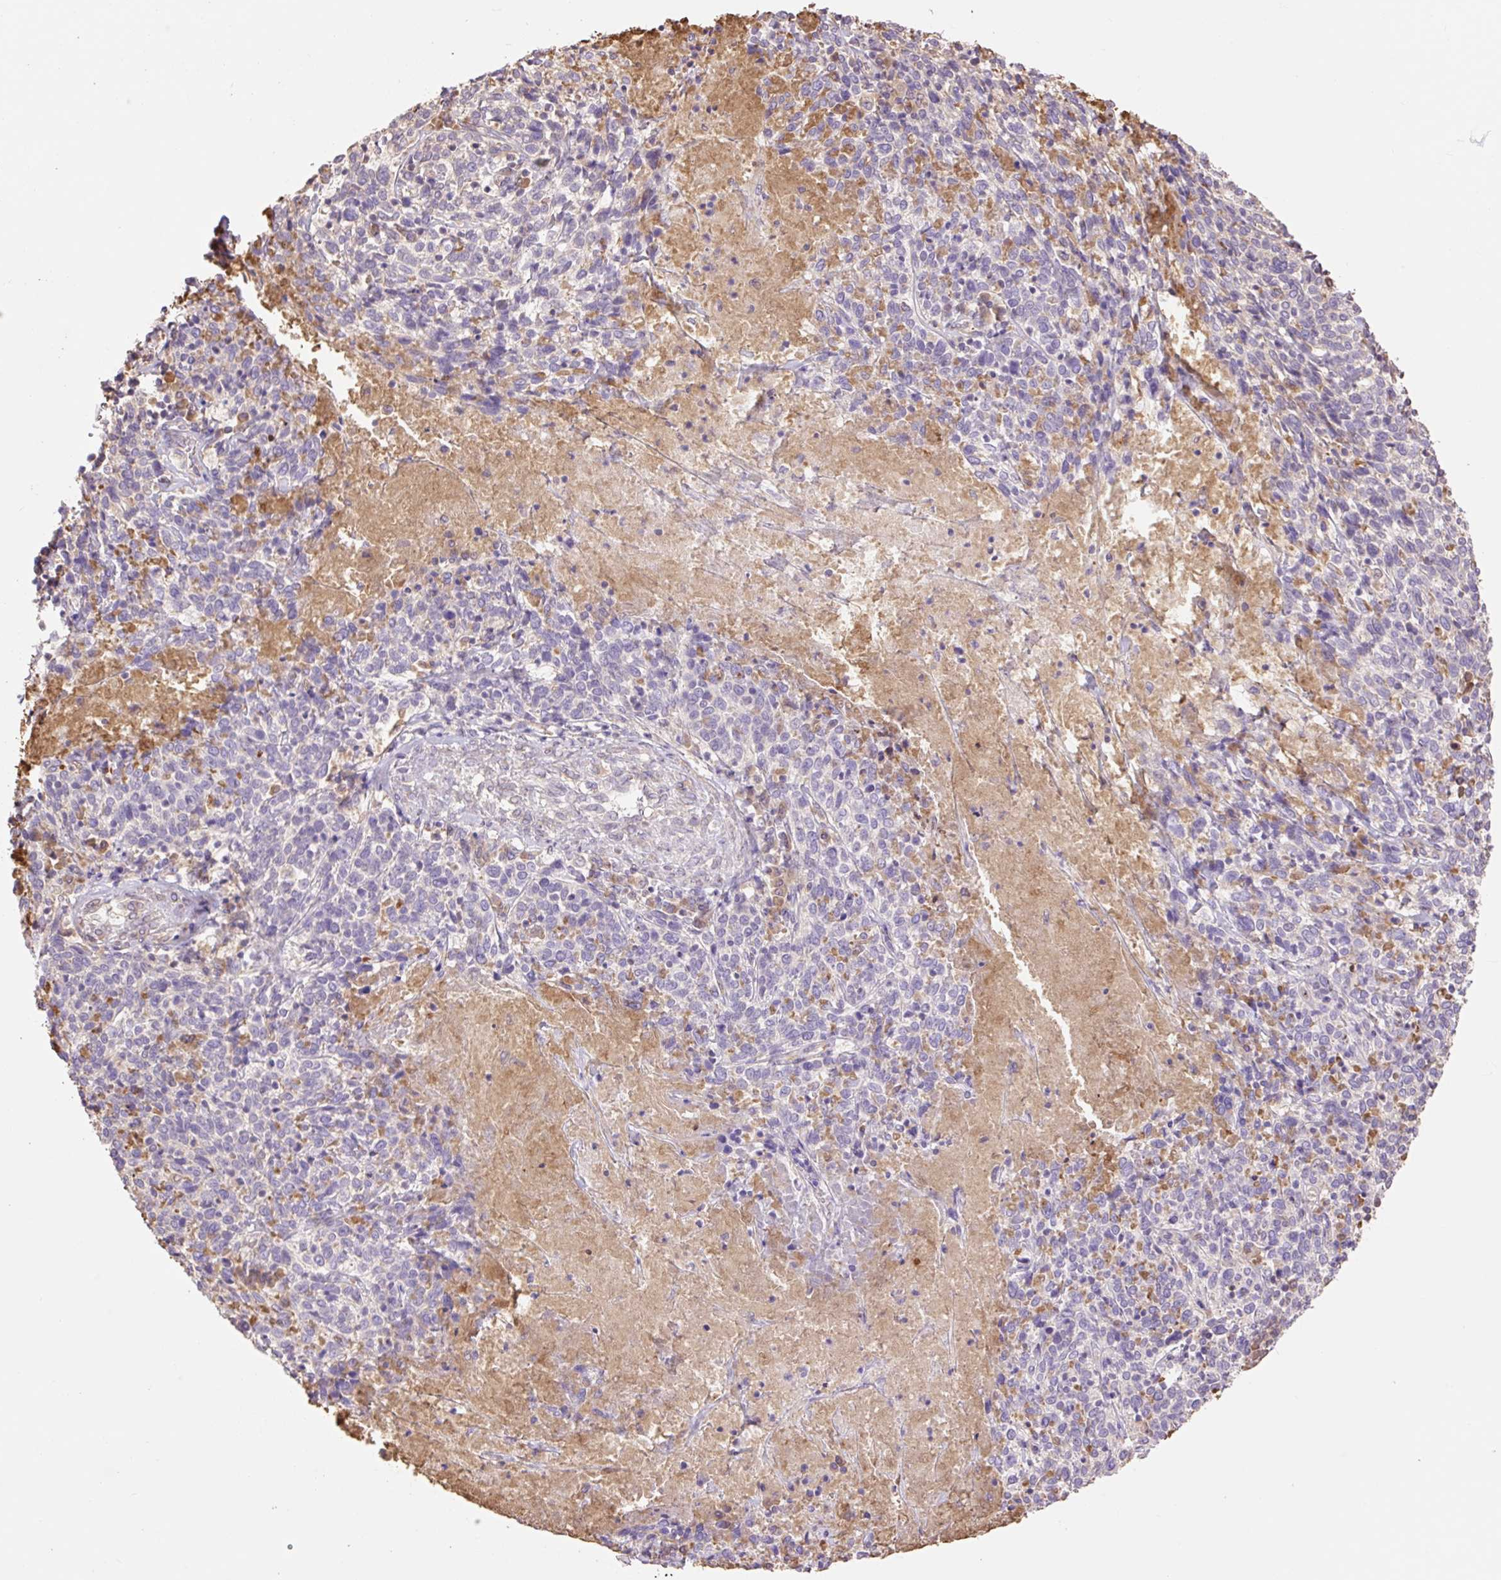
{"staining": {"intensity": "negative", "quantity": "none", "location": "none"}, "tissue": "cervical cancer", "cell_type": "Tumor cells", "image_type": "cancer", "snomed": [{"axis": "morphology", "description": "Squamous cell carcinoma, NOS"}, {"axis": "topography", "description": "Cervix"}], "caption": "DAB immunohistochemical staining of human squamous cell carcinoma (cervical) demonstrates no significant expression in tumor cells.", "gene": "DESI1", "patient": {"sex": "female", "age": 46}}